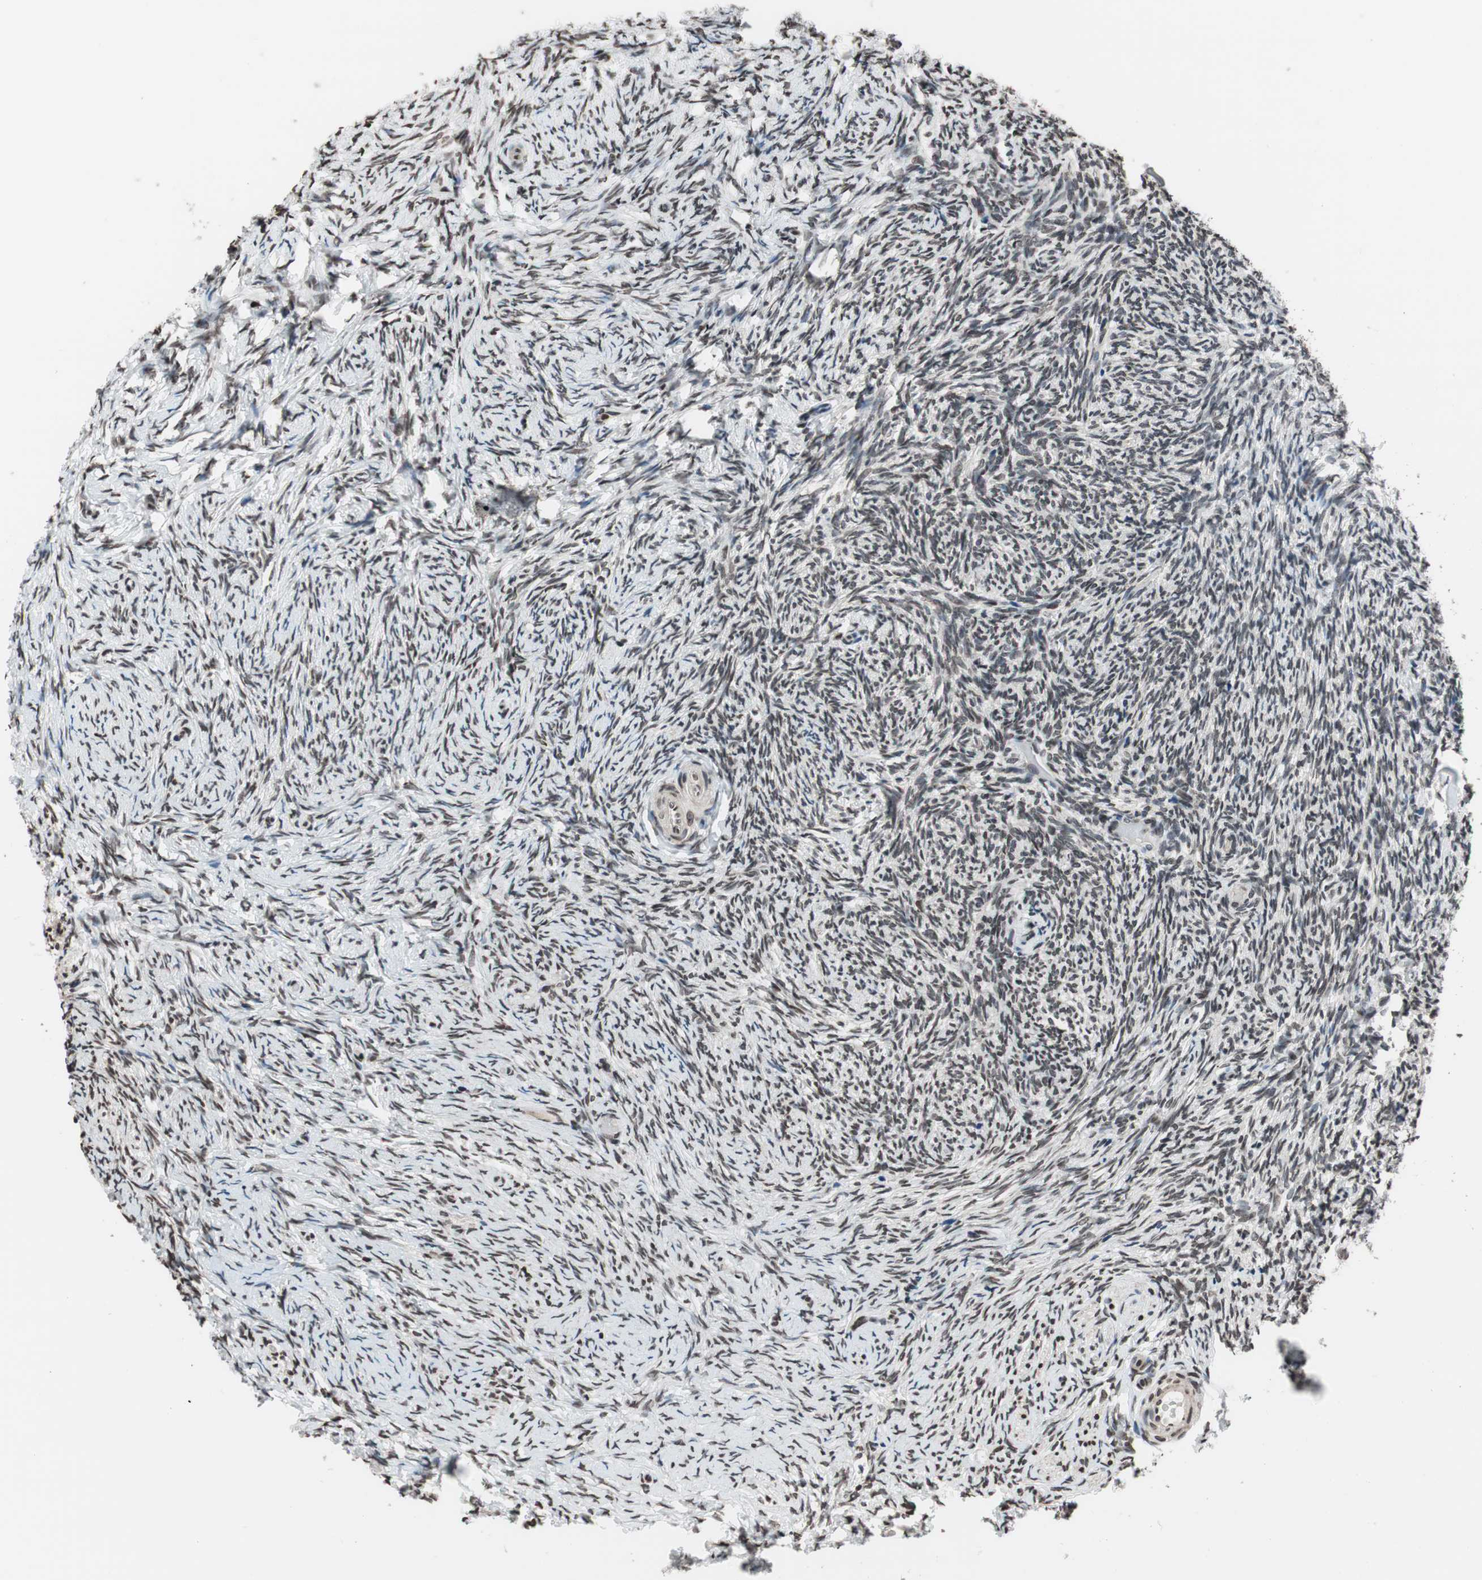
{"staining": {"intensity": "weak", "quantity": "25%-75%", "location": "nuclear"}, "tissue": "ovary", "cell_type": "Ovarian stroma cells", "image_type": "normal", "snomed": [{"axis": "morphology", "description": "Normal tissue, NOS"}, {"axis": "topography", "description": "Ovary"}], "caption": "Immunohistochemistry photomicrograph of normal ovary stained for a protein (brown), which reveals low levels of weak nuclear expression in about 25%-75% of ovarian stroma cells.", "gene": "RFC1", "patient": {"sex": "female", "age": 60}}